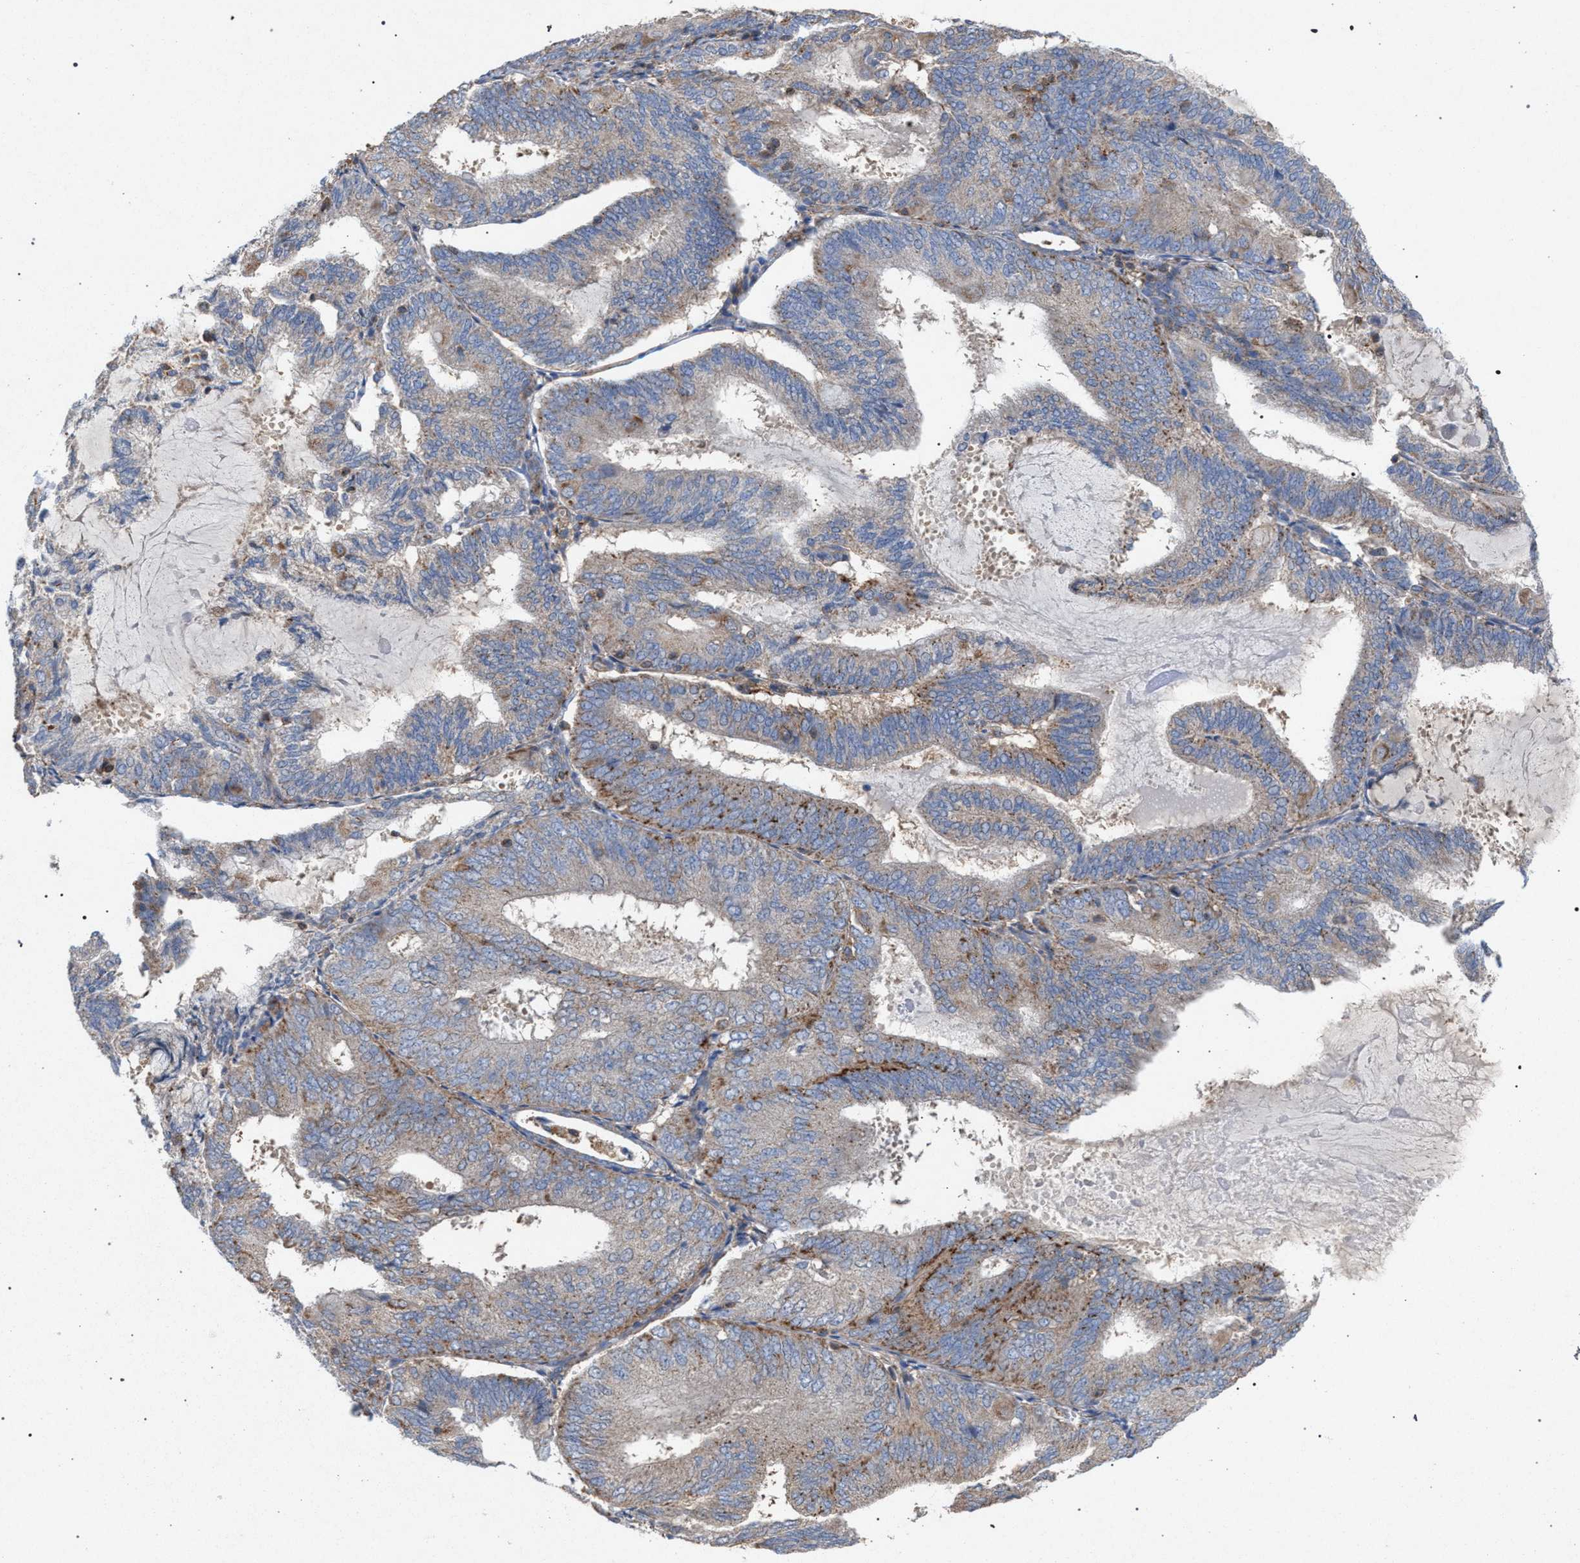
{"staining": {"intensity": "moderate", "quantity": "<25%", "location": "cytoplasmic/membranous"}, "tissue": "endometrial cancer", "cell_type": "Tumor cells", "image_type": "cancer", "snomed": [{"axis": "morphology", "description": "Adenocarcinoma, NOS"}, {"axis": "topography", "description": "Endometrium"}], "caption": "A micrograph showing moderate cytoplasmic/membranous positivity in approximately <25% of tumor cells in endometrial cancer (adenocarcinoma), as visualized by brown immunohistochemical staining.", "gene": "VPS13A", "patient": {"sex": "female", "age": 81}}